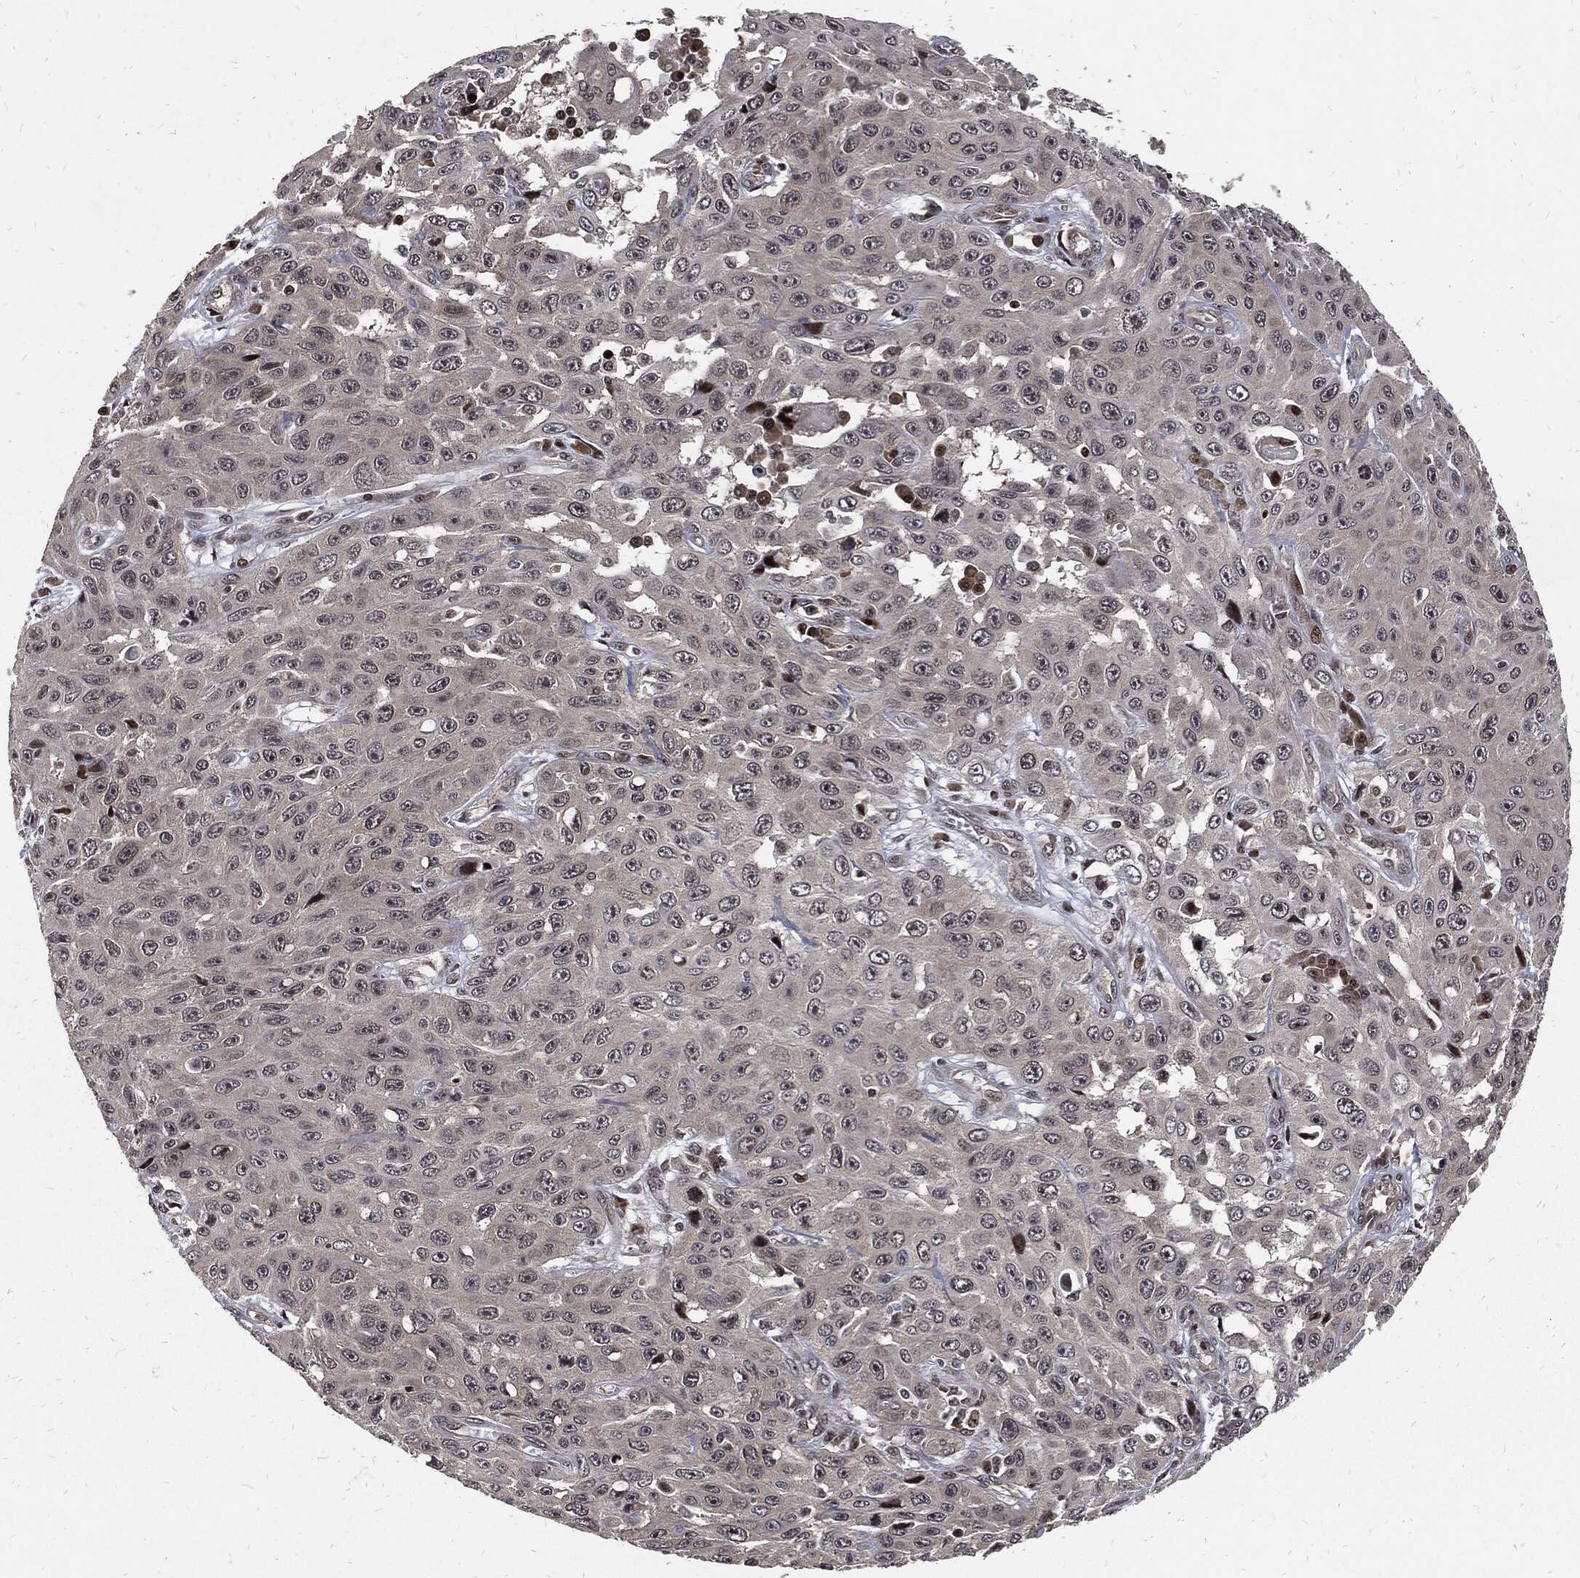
{"staining": {"intensity": "negative", "quantity": "none", "location": "none"}, "tissue": "skin cancer", "cell_type": "Tumor cells", "image_type": "cancer", "snomed": [{"axis": "morphology", "description": "Squamous cell carcinoma, NOS"}, {"axis": "topography", "description": "Skin"}], "caption": "Immunohistochemical staining of skin cancer shows no significant expression in tumor cells.", "gene": "ZNF775", "patient": {"sex": "male", "age": 82}}